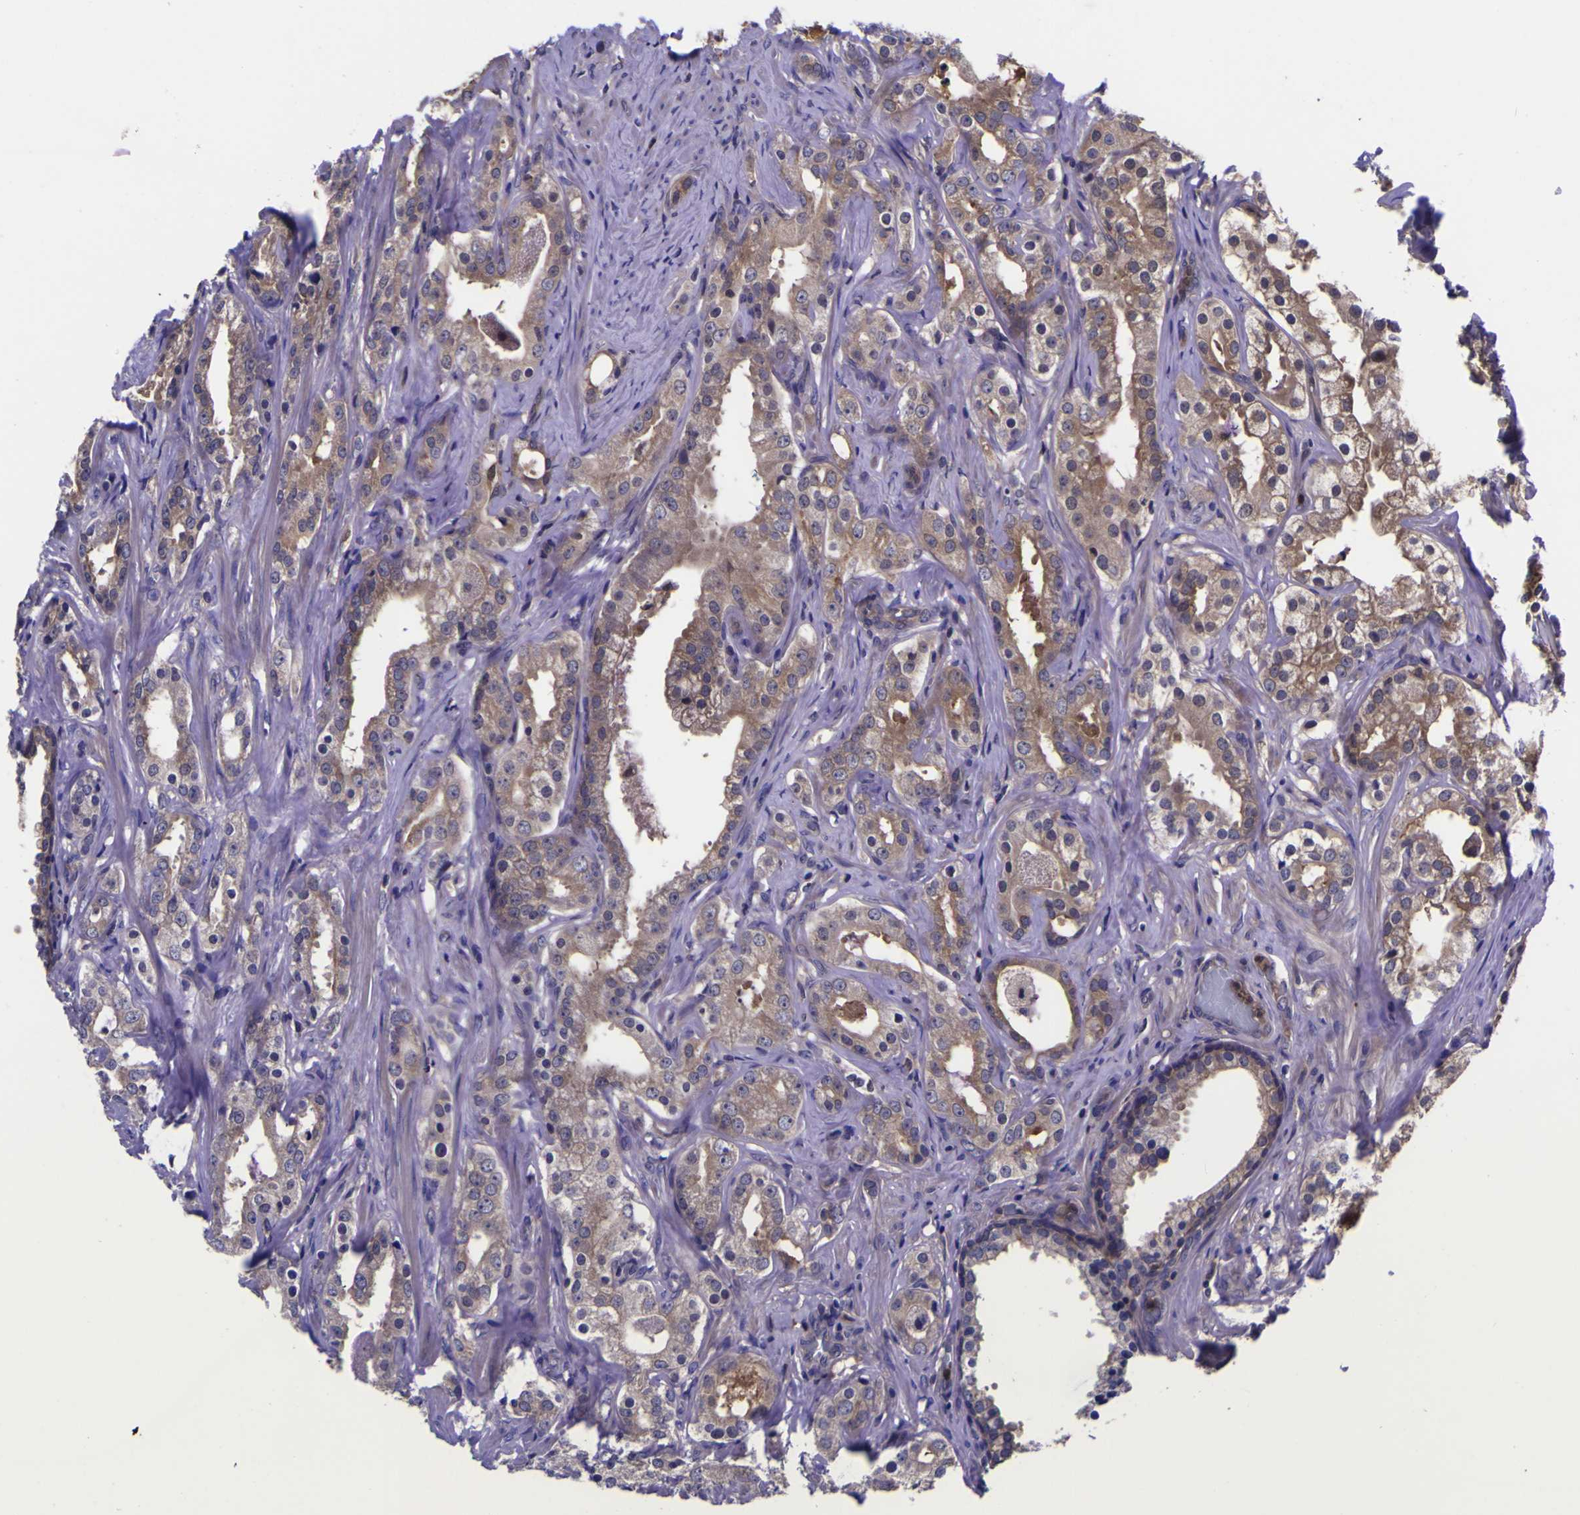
{"staining": {"intensity": "moderate", "quantity": ">75%", "location": "cytoplasmic/membranous"}, "tissue": "prostate cancer", "cell_type": "Tumor cells", "image_type": "cancer", "snomed": [{"axis": "morphology", "description": "Adenocarcinoma, Low grade"}, {"axis": "topography", "description": "Prostate"}], "caption": "Protein analysis of prostate cancer tissue displays moderate cytoplasmic/membranous staining in about >75% of tumor cells. (IHC, brightfield microscopy, high magnification).", "gene": "MAPK14", "patient": {"sex": "male", "age": 59}}